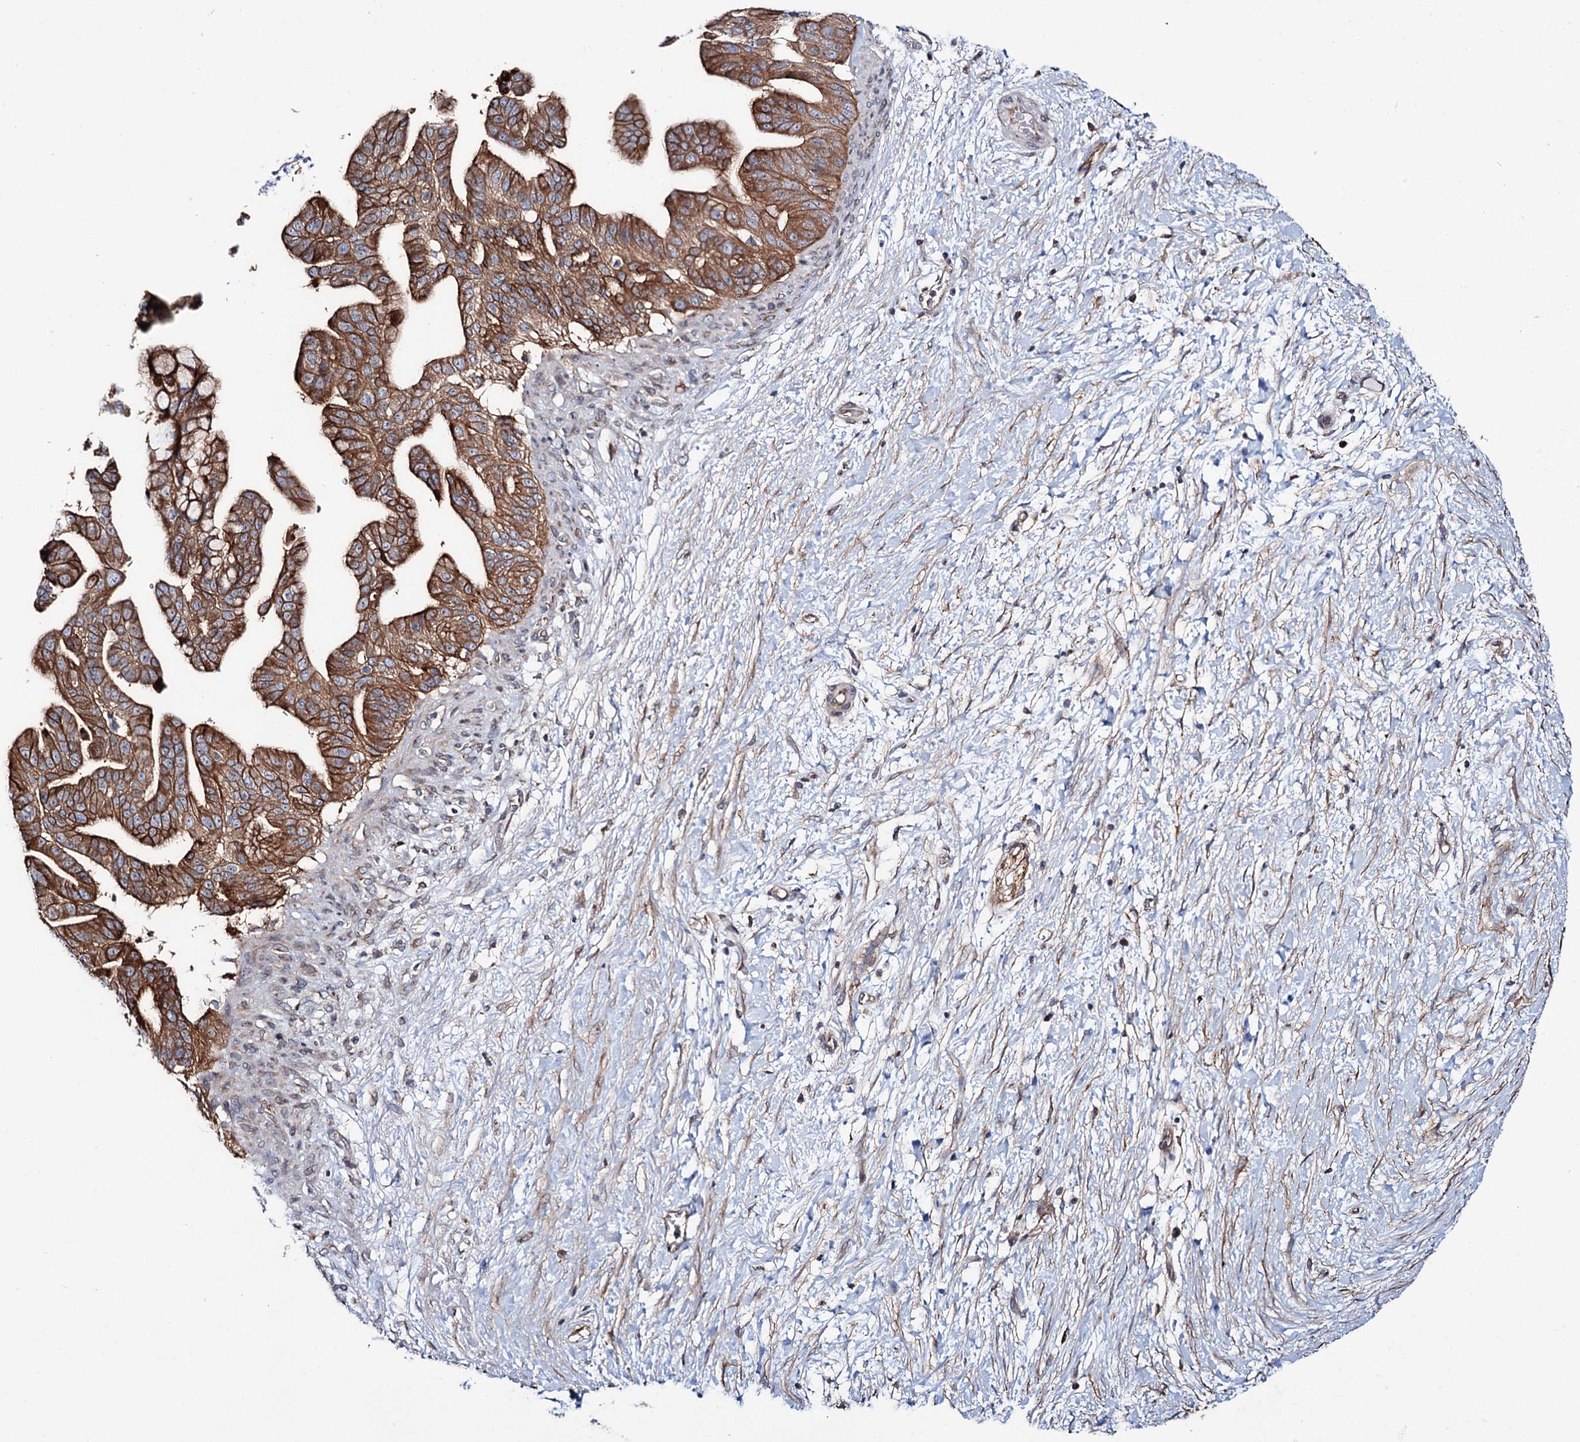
{"staining": {"intensity": "strong", "quantity": ">75%", "location": "cytoplasmic/membranous"}, "tissue": "pancreatic cancer", "cell_type": "Tumor cells", "image_type": "cancer", "snomed": [{"axis": "morphology", "description": "Adenocarcinoma, NOS"}, {"axis": "topography", "description": "Pancreas"}], "caption": "Pancreatic cancer was stained to show a protein in brown. There is high levels of strong cytoplasmic/membranous positivity in about >75% of tumor cells.", "gene": "PTDSS2", "patient": {"sex": "male", "age": 68}}